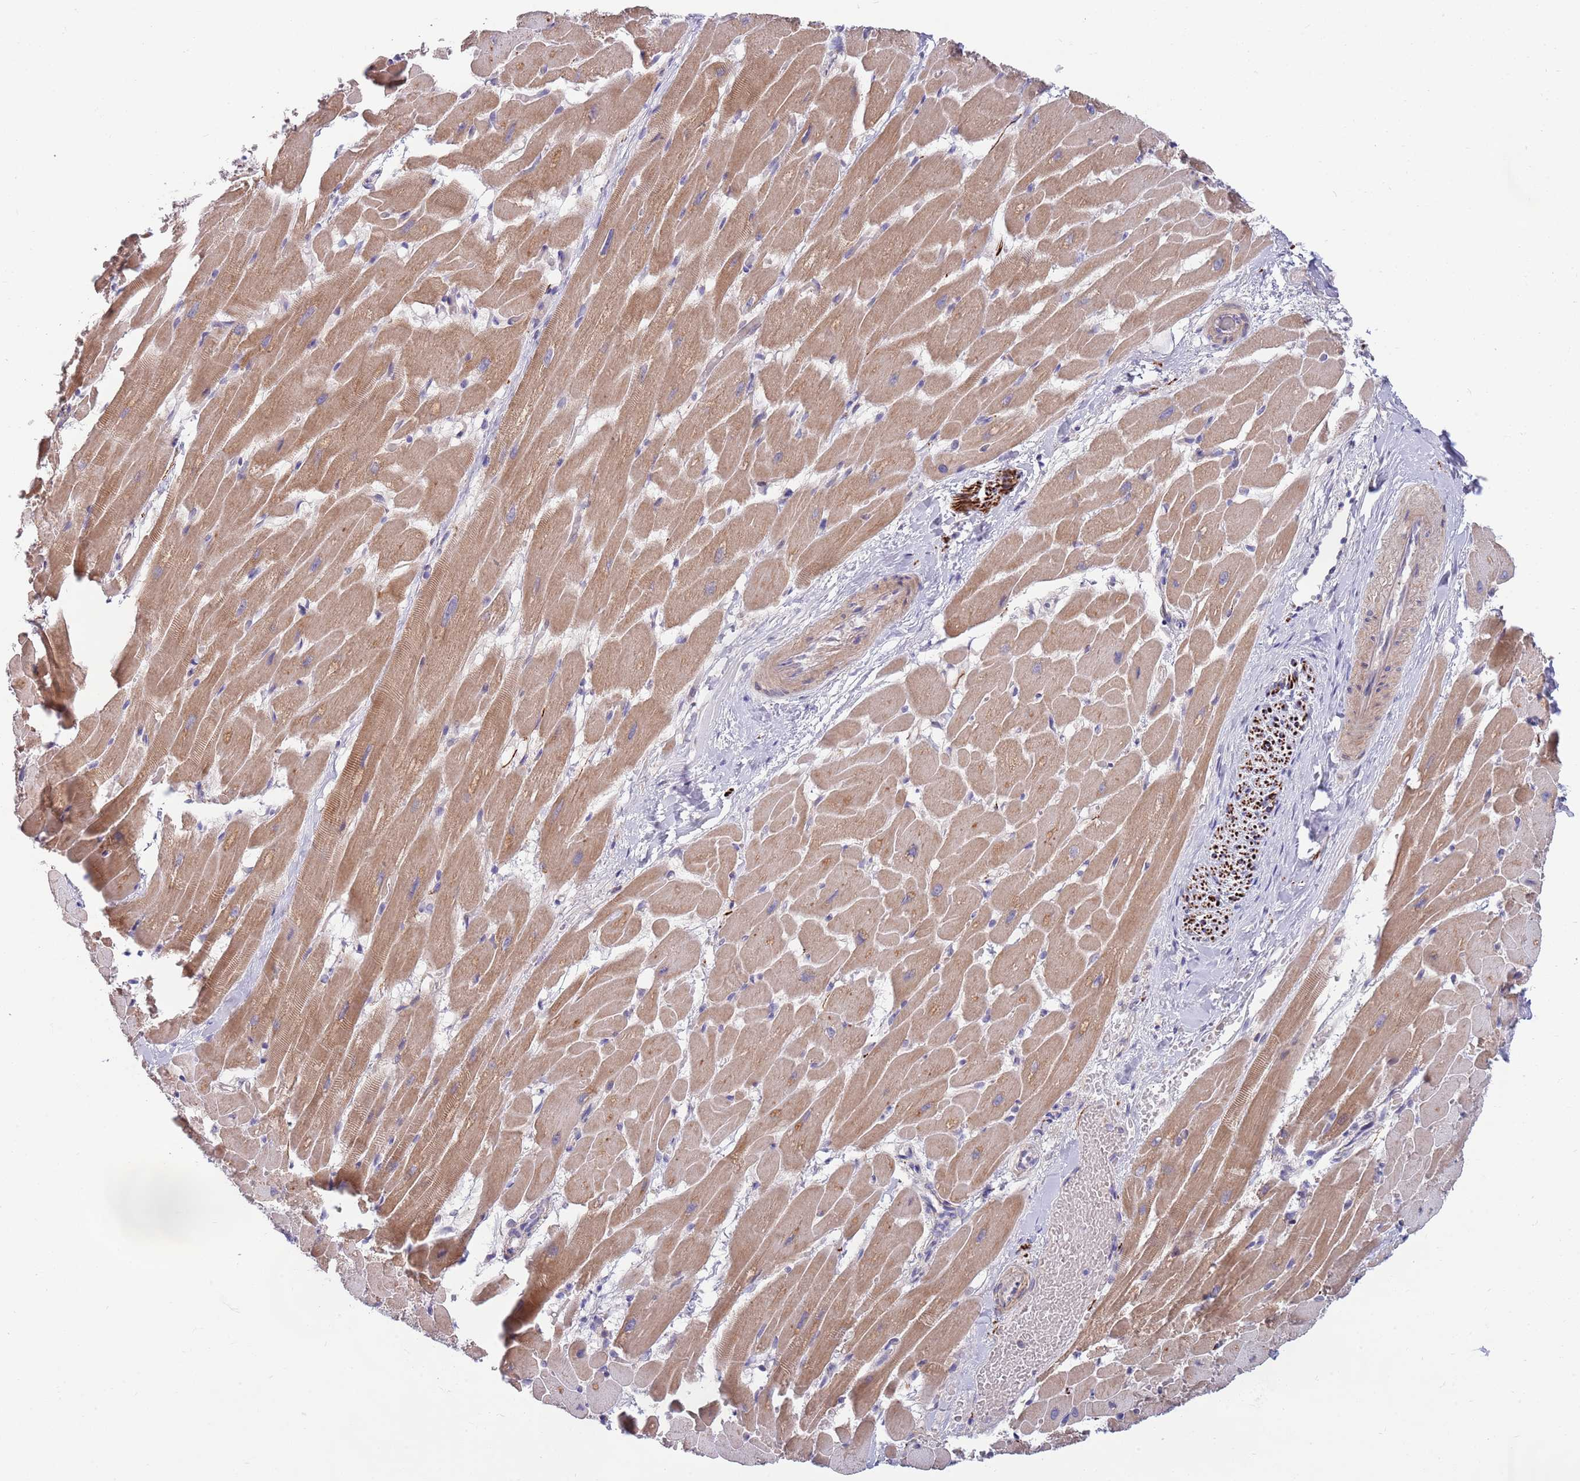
{"staining": {"intensity": "moderate", "quantity": ">75%", "location": "cytoplasmic/membranous"}, "tissue": "heart muscle", "cell_type": "Cardiomyocytes", "image_type": "normal", "snomed": [{"axis": "morphology", "description": "Normal tissue, NOS"}, {"axis": "topography", "description": "Heart"}], "caption": "IHC of benign human heart muscle reveals medium levels of moderate cytoplasmic/membranous staining in about >75% of cardiomyocytes.", "gene": "NLRP6", "patient": {"sex": "male", "age": 37}}